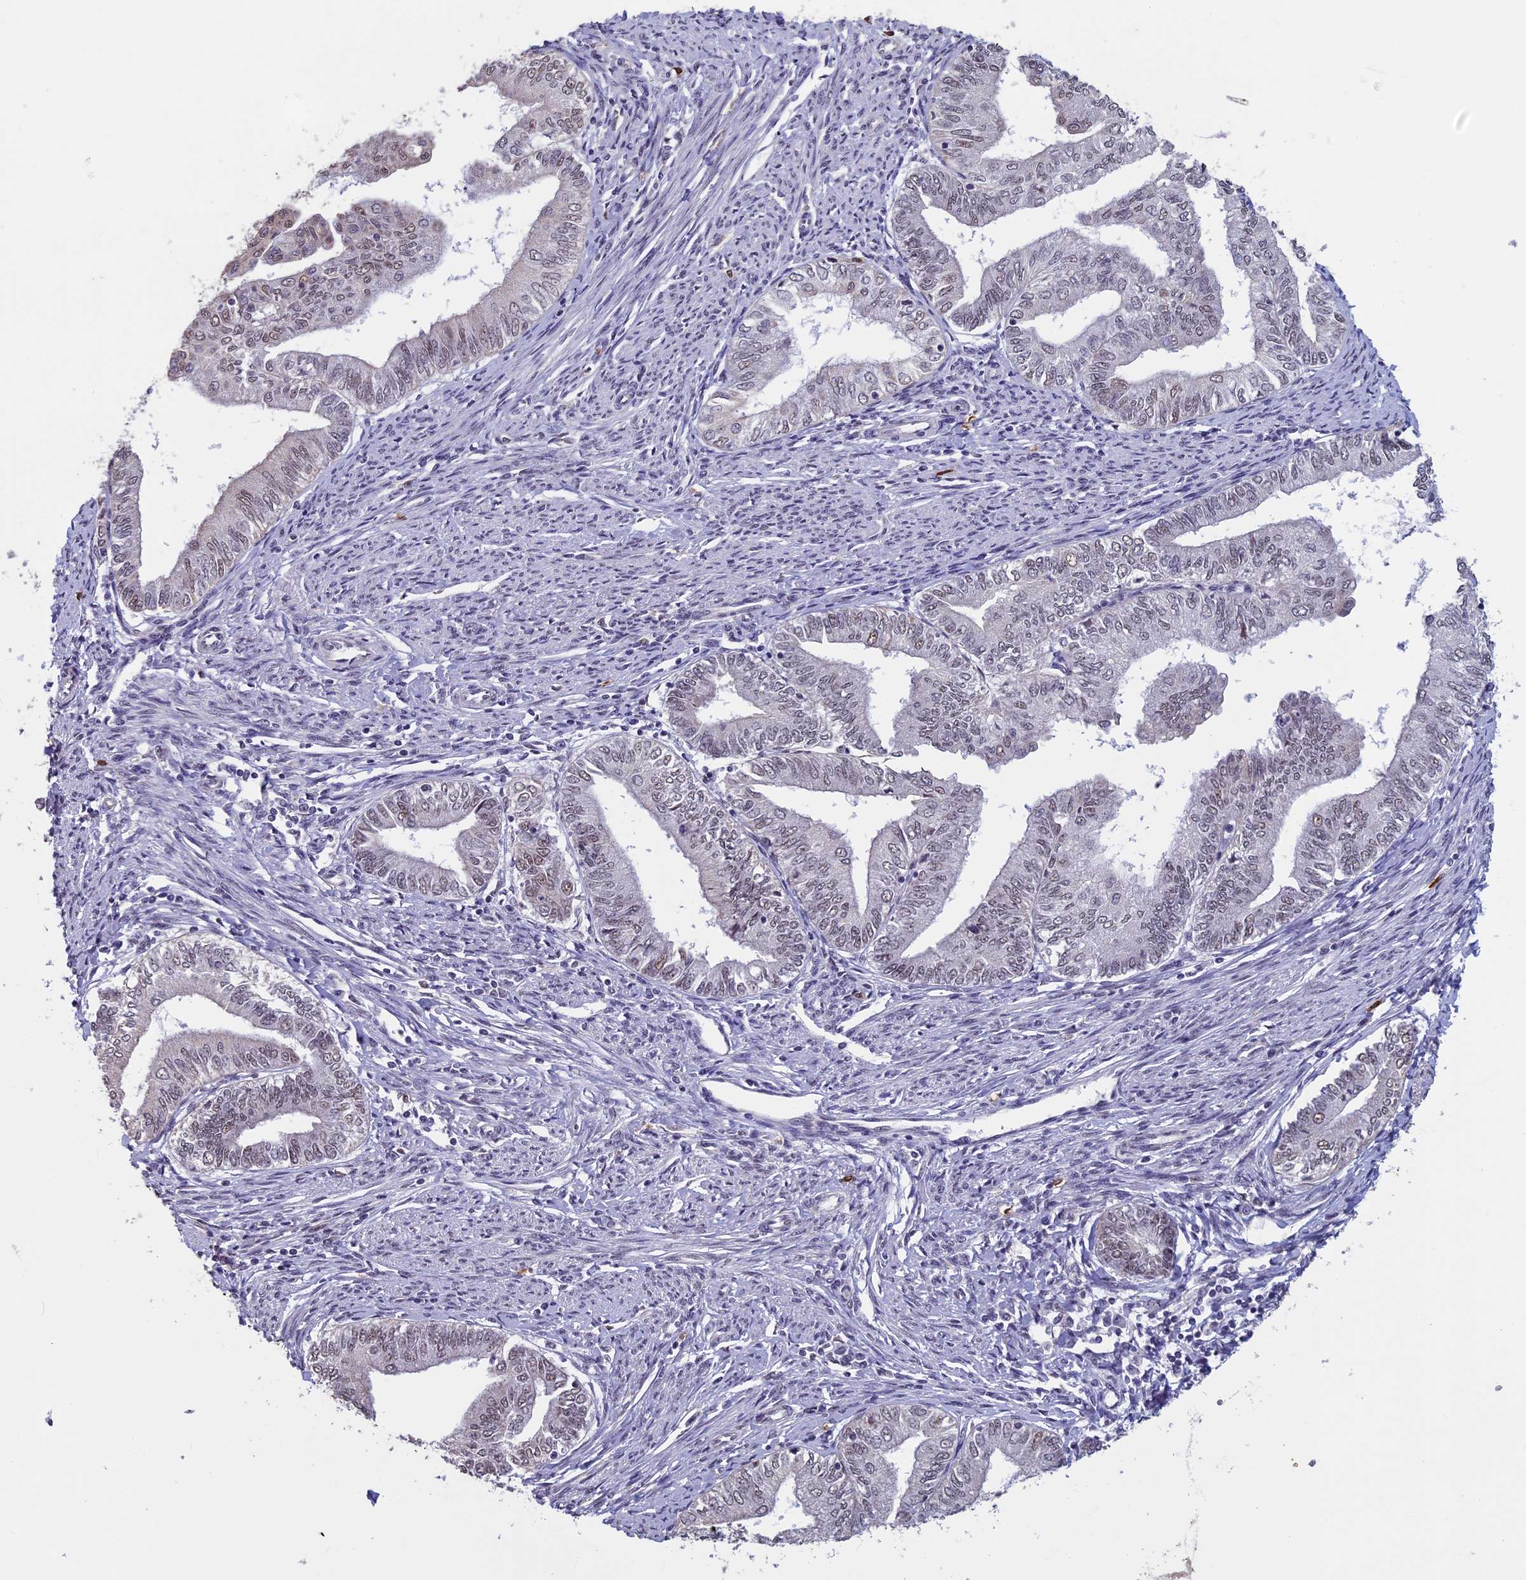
{"staining": {"intensity": "weak", "quantity": "25%-75%", "location": "nuclear"}, "tissue": "endometrial cancer", "cell_type": "Tumor cells", "image_type": "cancer", "snomed": [{"axis": "morphology", "description": "Adenocarcinoma, NOS"}, {"axis": "topography", "description": "Endometrium"}], "caption": "A high-resolution photomicrograph shows immunohistochemistry (IHC) staining of endometrial adenocarcinoma, which exhibits weak nuclear expression in approximately 25%-75% of tumor cells.", "gene": "RNF40", "patient": {"sex": "female", "age": 66}}